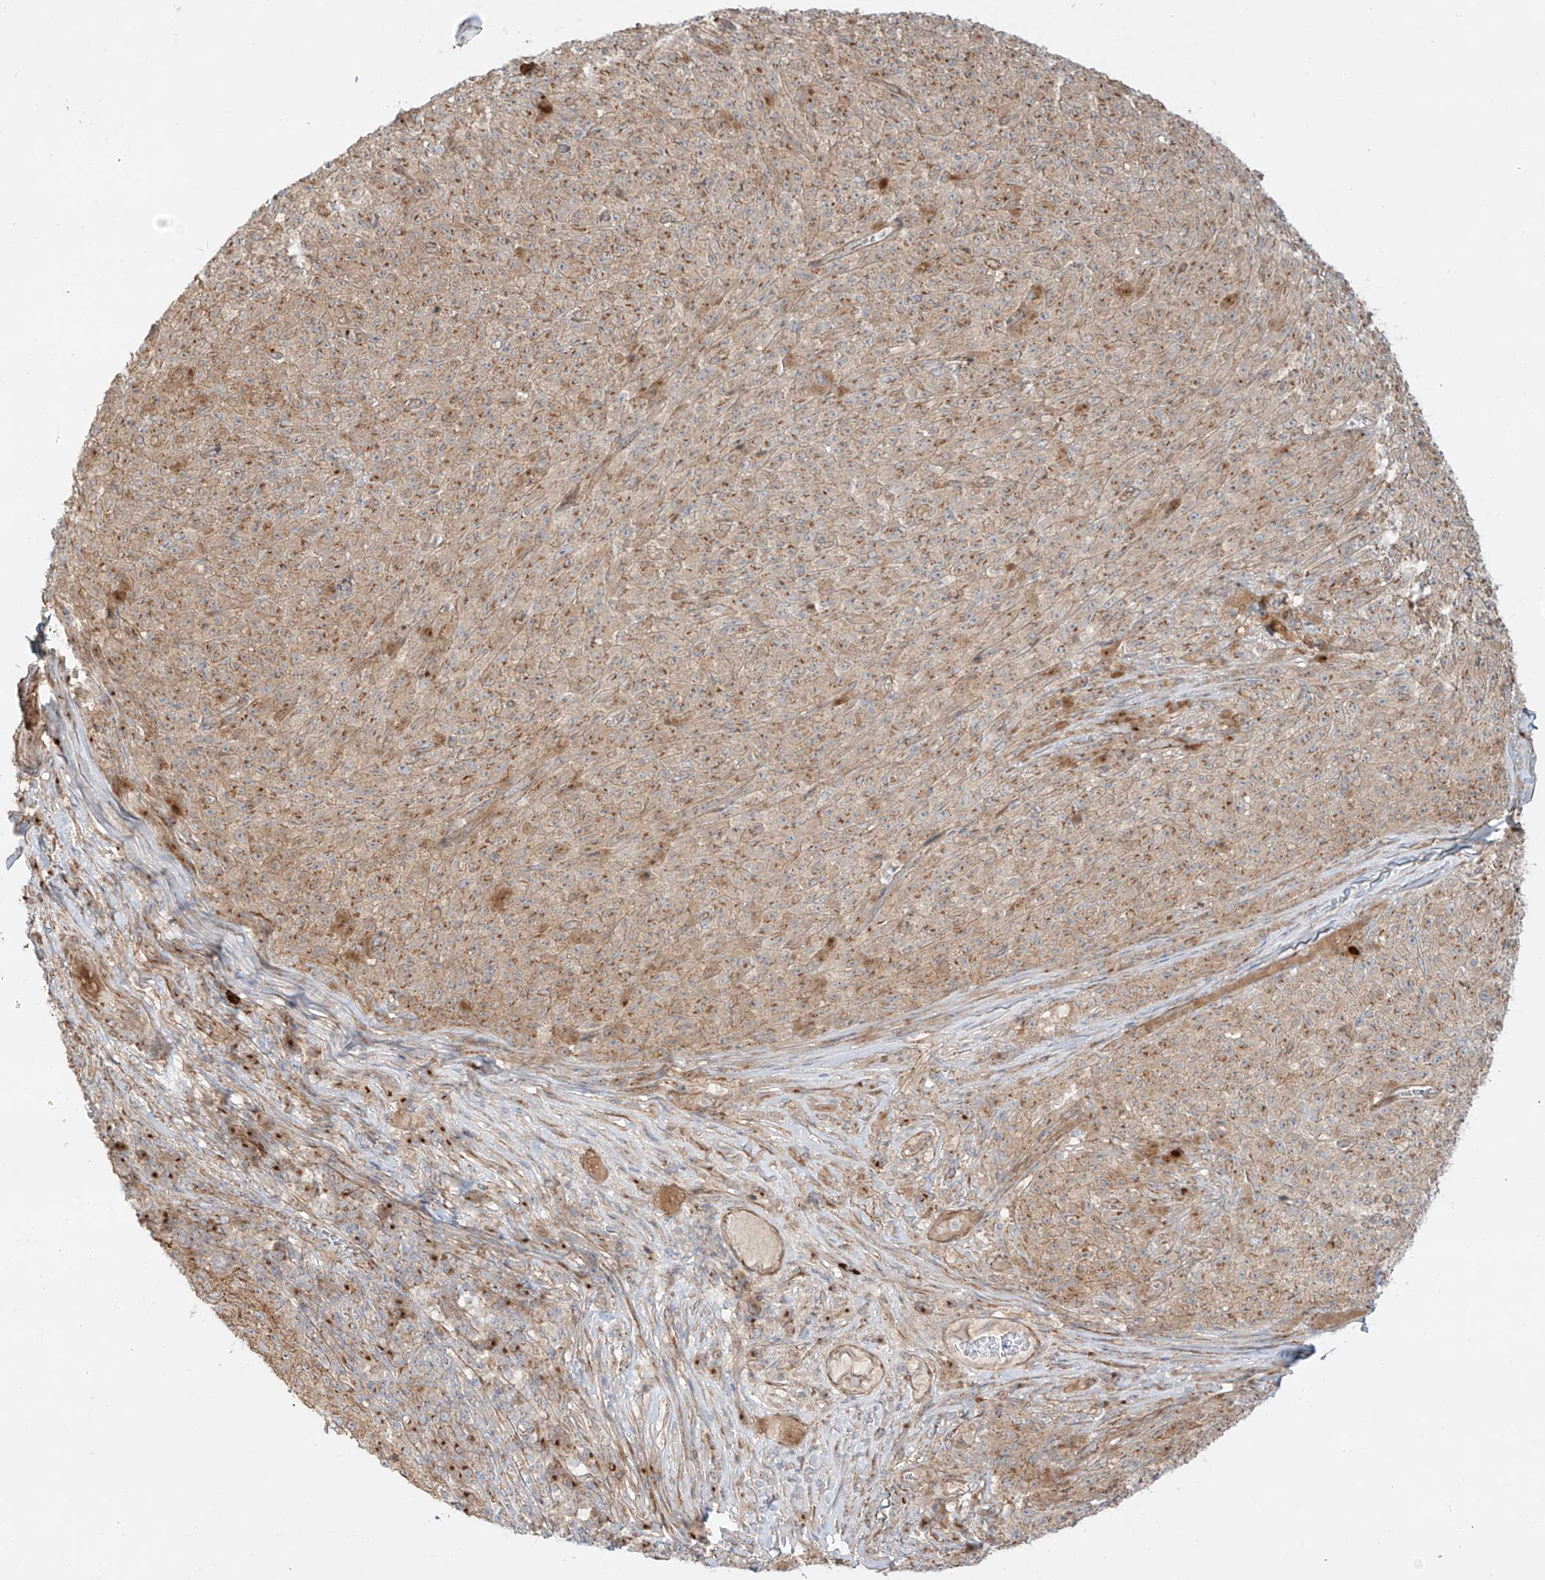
{"staining": {"intensity": "weak", "quantity": ">75%", "location": "cytoplasmic/membranous"}, "tissue": "melanoma", "cell_type": "Tumor cells", "image_type": "cancer", "snomed": [{"axis": "morphology", "description": "Malignant melanoma, NOS"}, {"axis": "topography", "description": "Skin"}], "caption": "DAB (3,3'-diaminobenzidine) immunohistochemical staining of malignant melanoma displays weak cytoplasmic/membranous protein expression in approximately >75% of tumor cells.", "gene": "ZNF287", "patient": {"sex": "female", "age": 82}}